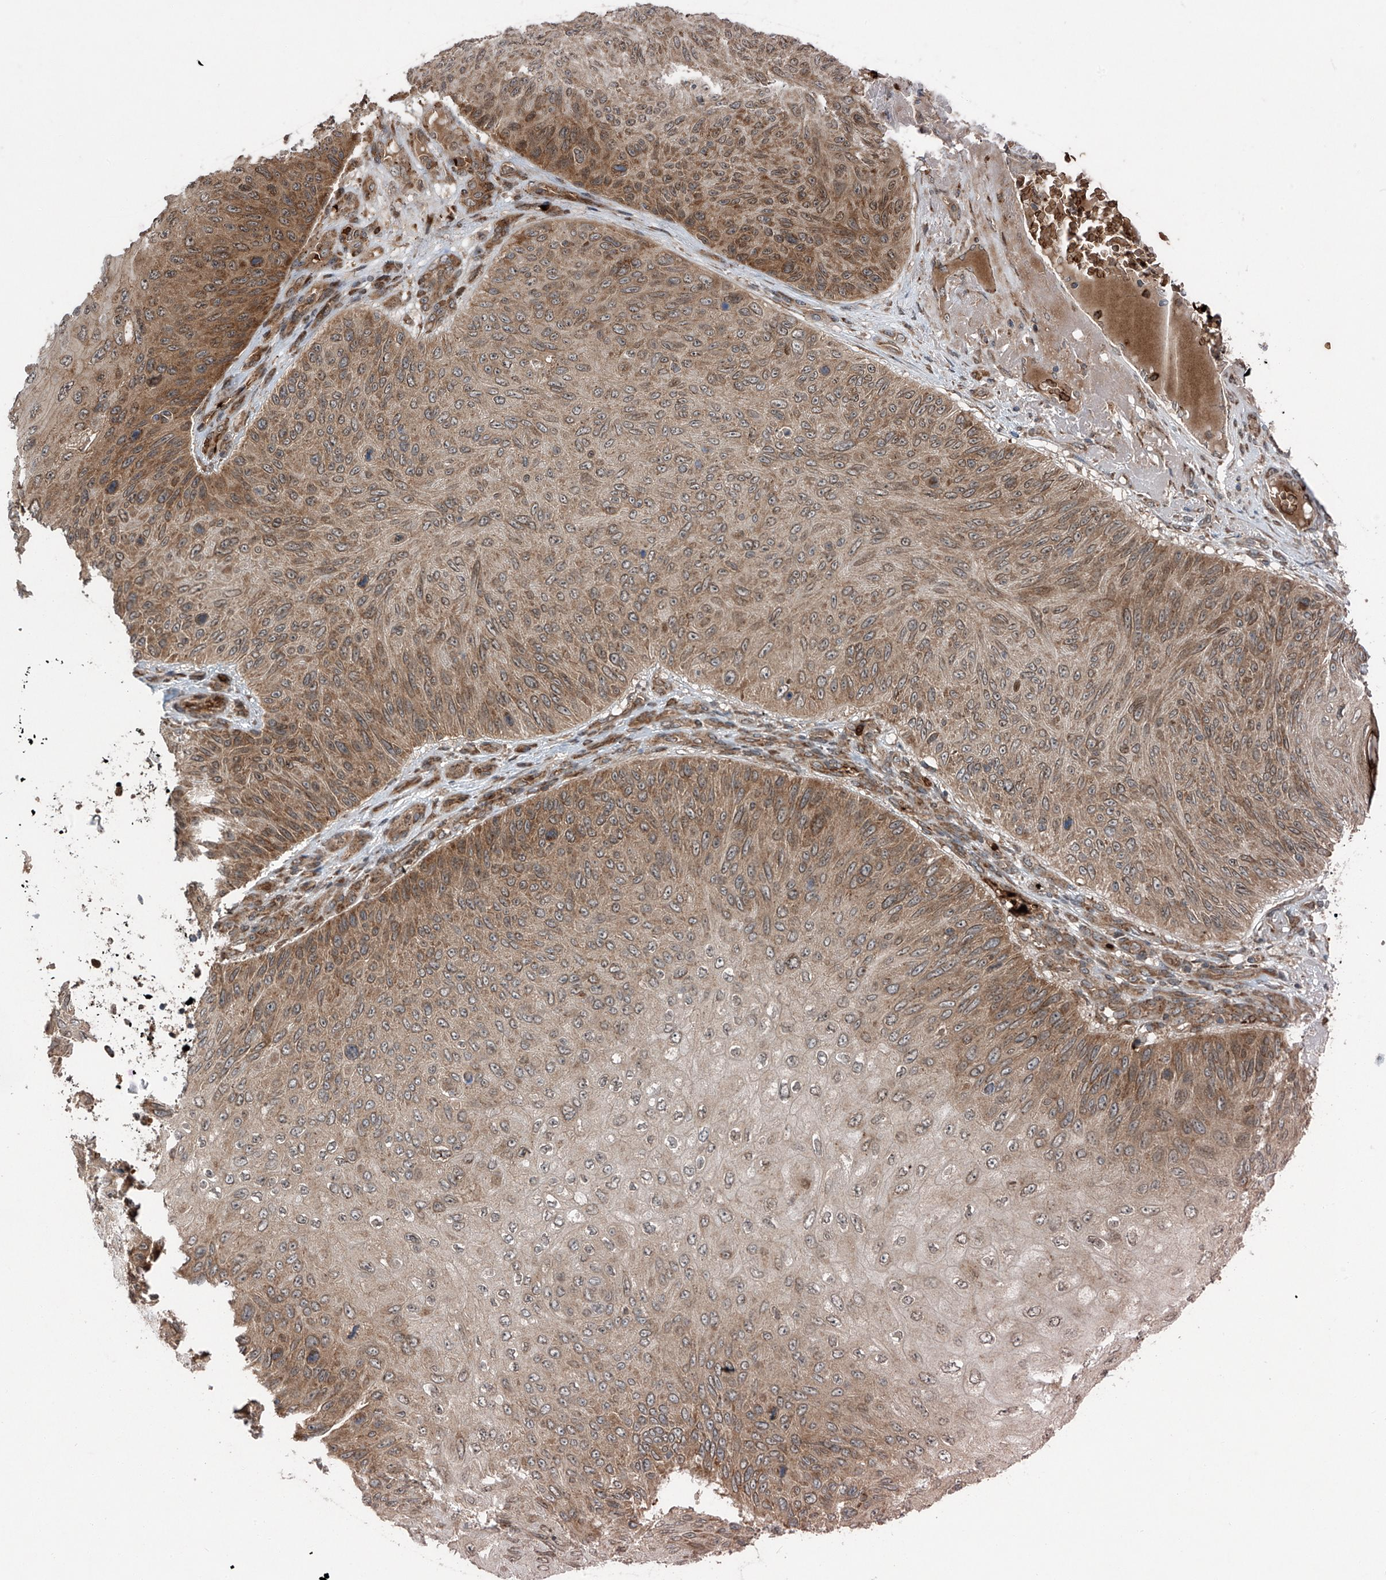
{"staining": {"intensity": "moderate", "quantity": ">75%", "location": "cytoplasmic/membranous"}, "tissue": "skin cancer", "cell_type": "Tumor cells", "image_type": "cancer", "snomed": [{"axis": "morphology", "description": "Squamous cell carcinoma, NOS"}, {"axis": "topography", "description": "Skin"}], "caption": "Tumor cells show medium levels of moderate cytoplasmic/membranous staining in approximately >75% of cells in skin cancer.", "gene": "ZDHHC9", "patient": {"sex": "female", "age": 88}}